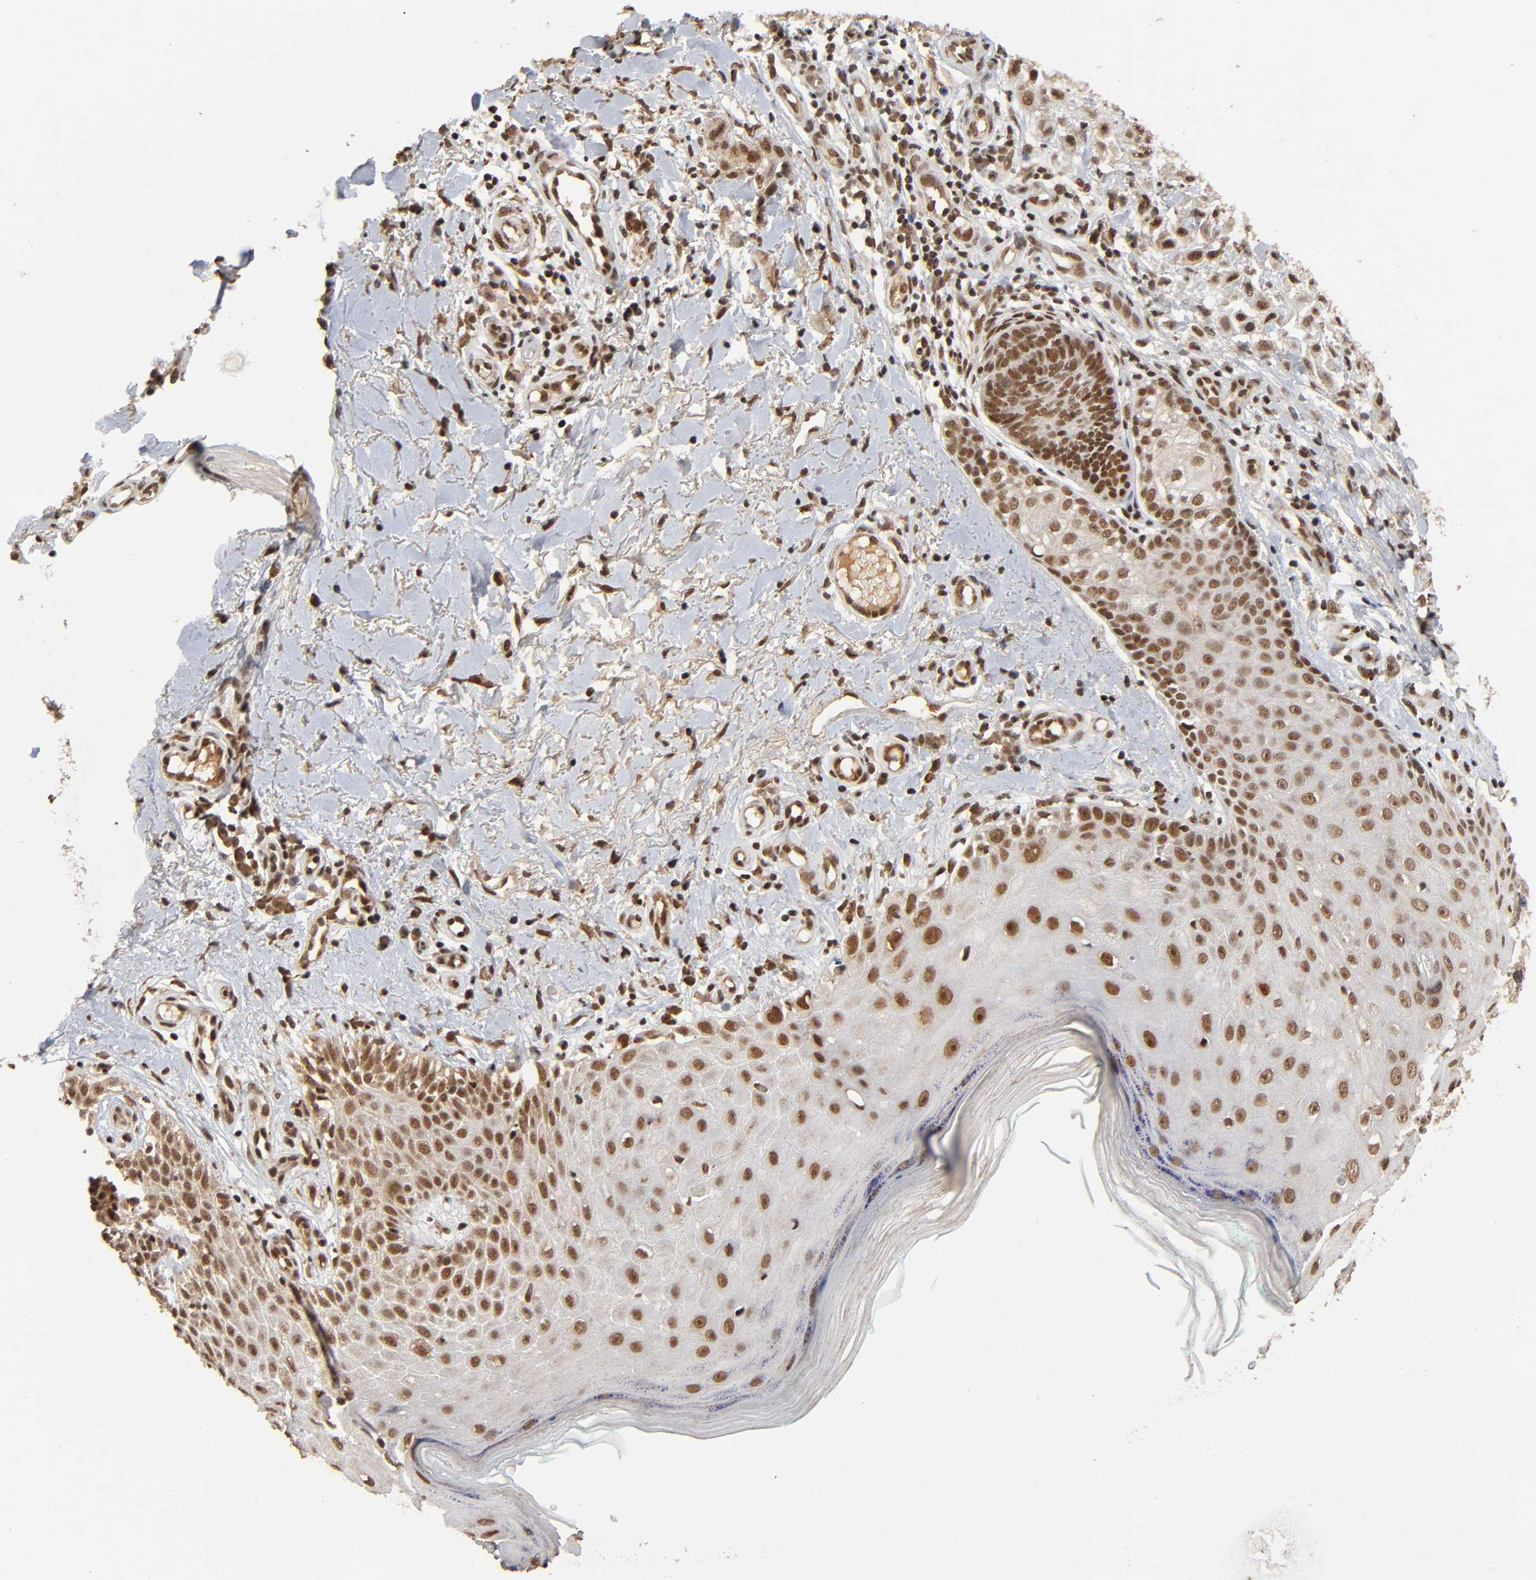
{"staining": {"intensity": "moderate", "quantity": ">75%", "location": "cytoplasmic/membranous,nuclear"}, "tissue": "skin cancer", "cell_type": "Tumor cells", "image_type": "cancer", "snomed": [{"axis": "morphology", "description": "Squamous cell carcinoma, NOS"}, {"axis": "topography", "description": "Skin"}], "caption": "Immunohistochemistry (IHC) image of neoplastic tissue: human squamous cell carcinoma (skin) stained using immunohistochemistry exhibits medium levels of moderate protein expression localized specifically in the cytoplasmic/membranous and nuclear of tumor cells, appearing as a cytoplasmic/membranous and nuclear brown color.", "gene": "ZNF384", "patient": {"sex": "female", "age": 42}}